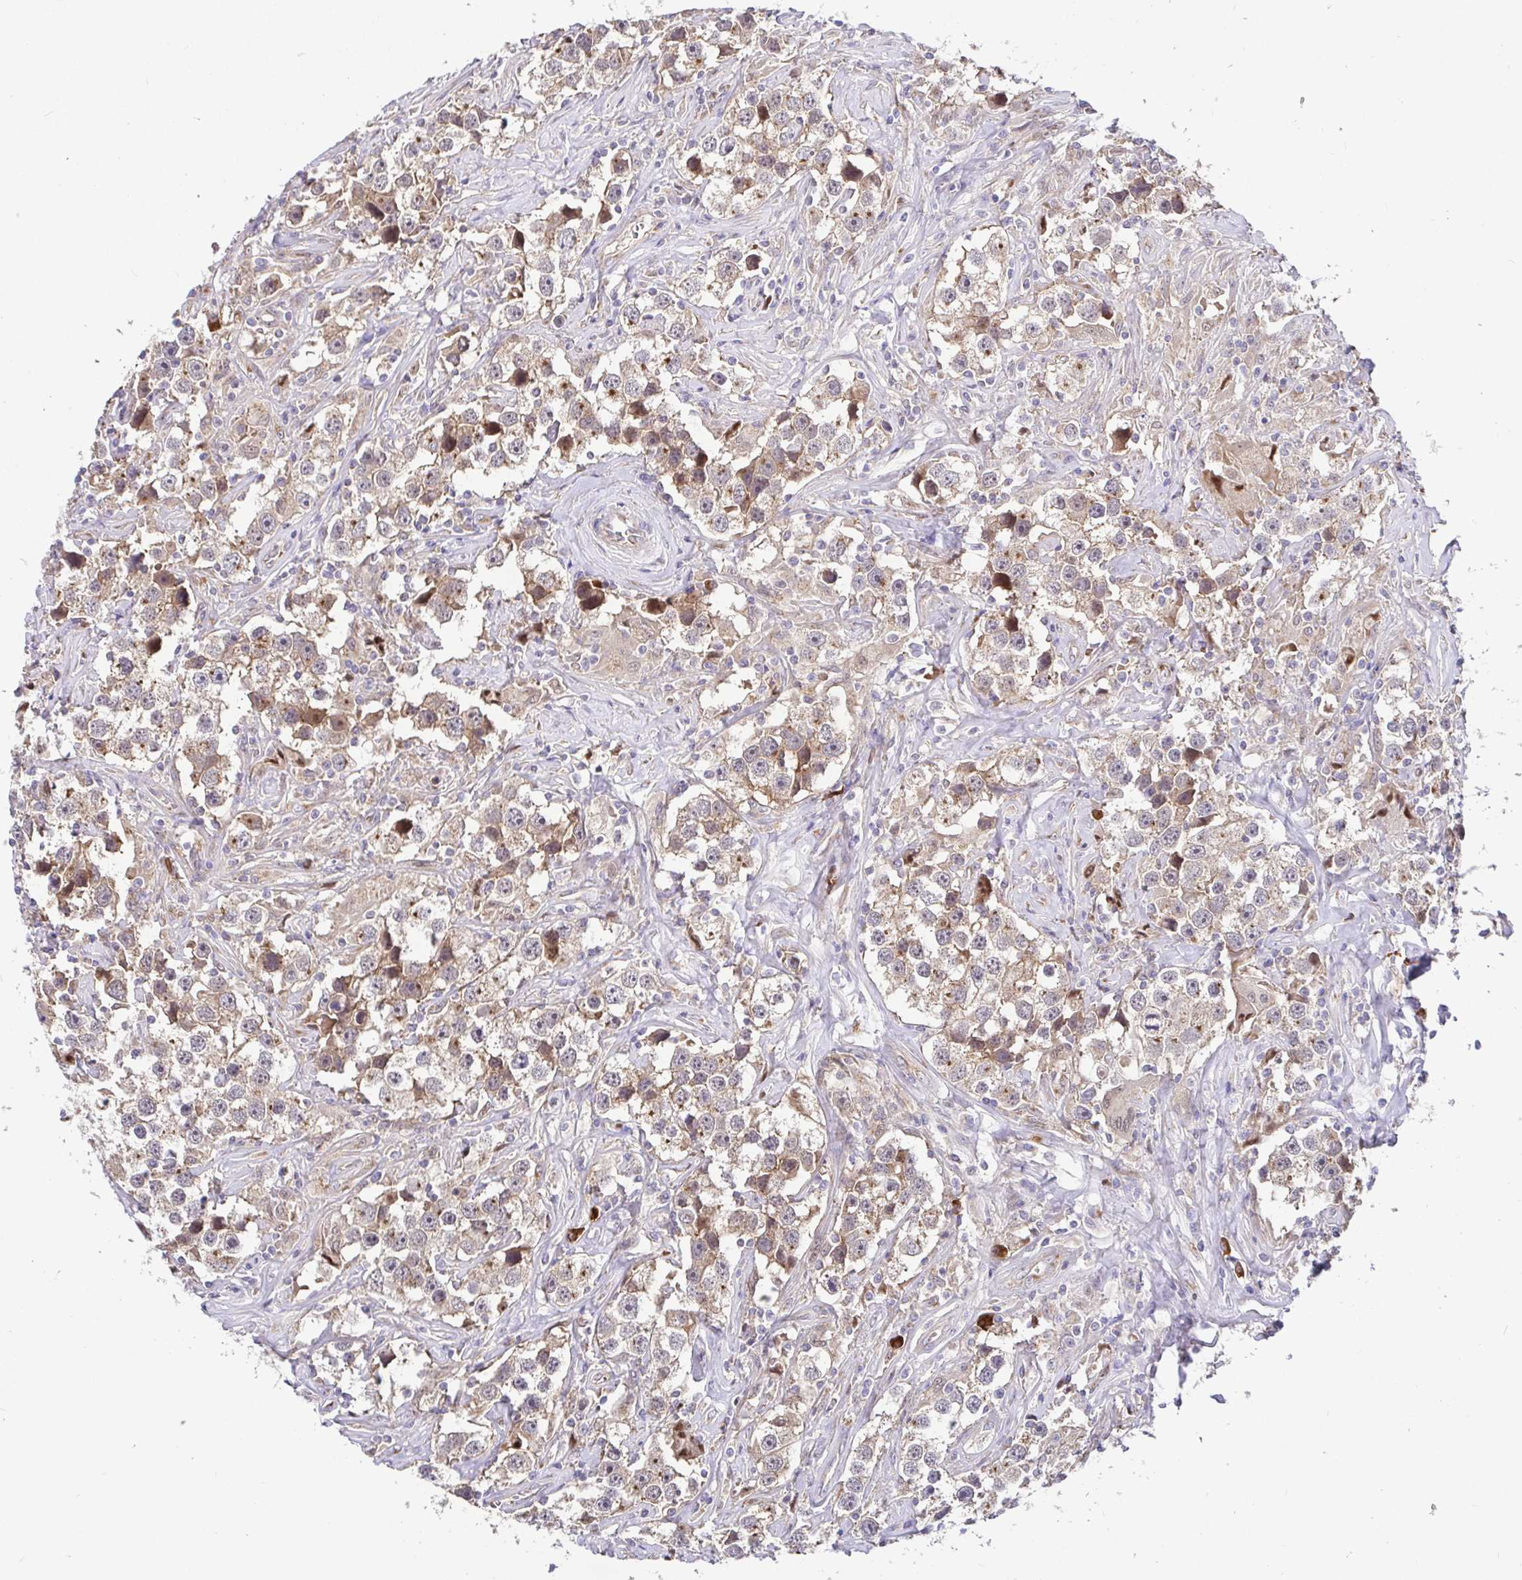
{"staining": {"intensity": "moderate", "quantity": ">75%", "location": "cytoplasmic/membranous"}, "tissue": "testis cancer", "cell_type": "Tumor cells", "image_type": "cancer", "snomed": [{"axis": "morphology", "description": "Seminoma, NOS"}, {"axis": "topography", "description": "Testis"}], "caption": "This is an image of IHC staining of seminoma (testis), which shows moderate staining in the cytoplasmic/membranous of tumor cells.", "gene": "ELP1", "patient": {"sex": "male", "age": 49}}